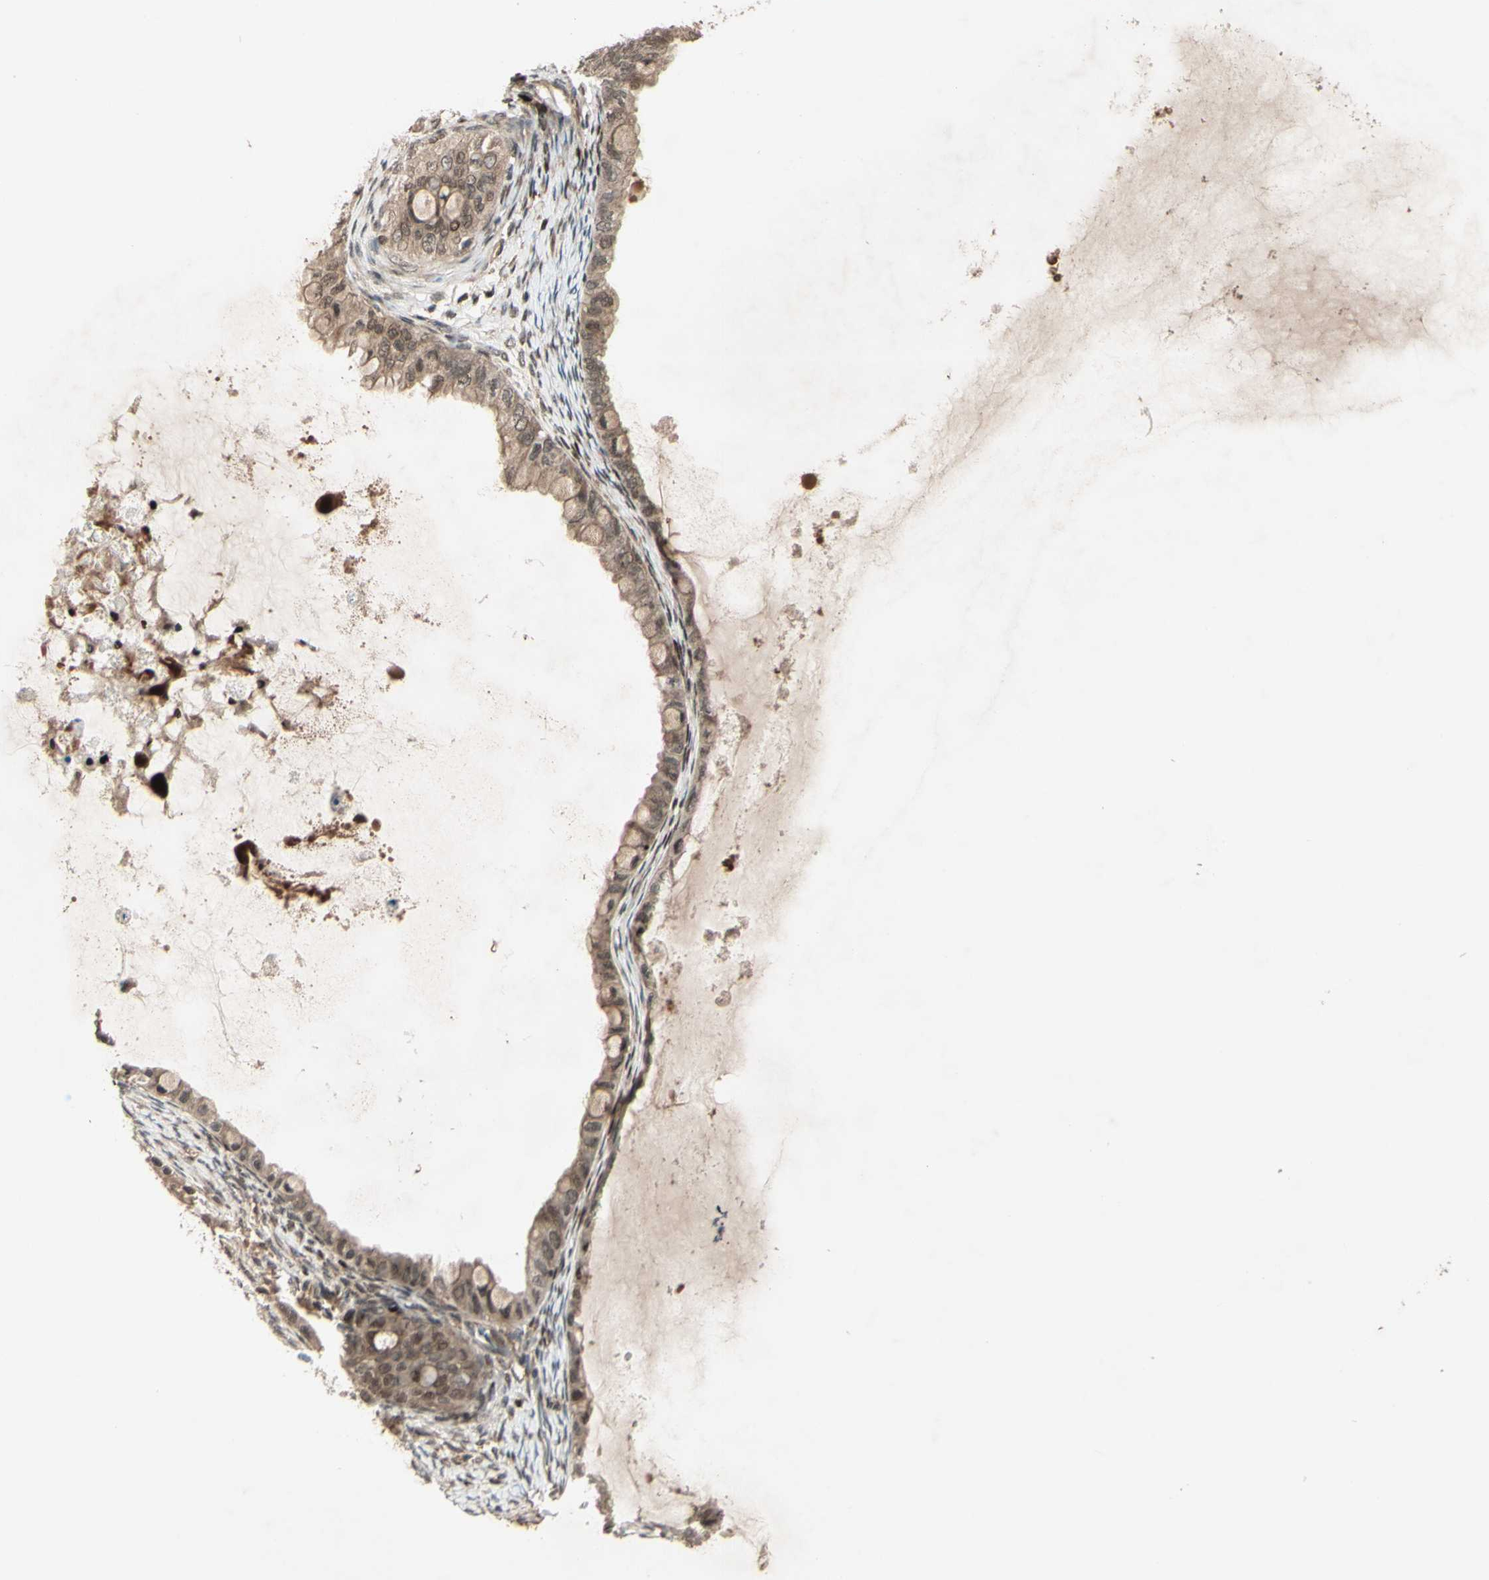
{"staining": {"intensity": "moderate", "quantity": ">75%", "location": "cytoplasmic/membranous,nuclear"}, "tissue": "ovarian cancer", "cell_type": "Tumor cells", "image_type": "cancer", "snomed": [{"axis": "morphology", "description": "Cystadenocarcinoma, mucinous, NOS"}, {"axis": "topography", "description": "Ovary"}], "caption": "Ovarian cancer (mucinous cystadenocarcinoma) was stained to show a protein in brown. There is medium levels of moderate cytoplasmic/membranous and nuclear positivity in about >75% of tumor cells. Immunohistochemistry stains the protein in brown and the nuclei are stained blue.", "gene": "MLF2", "patient": {"sex": "female", "age": 80}}